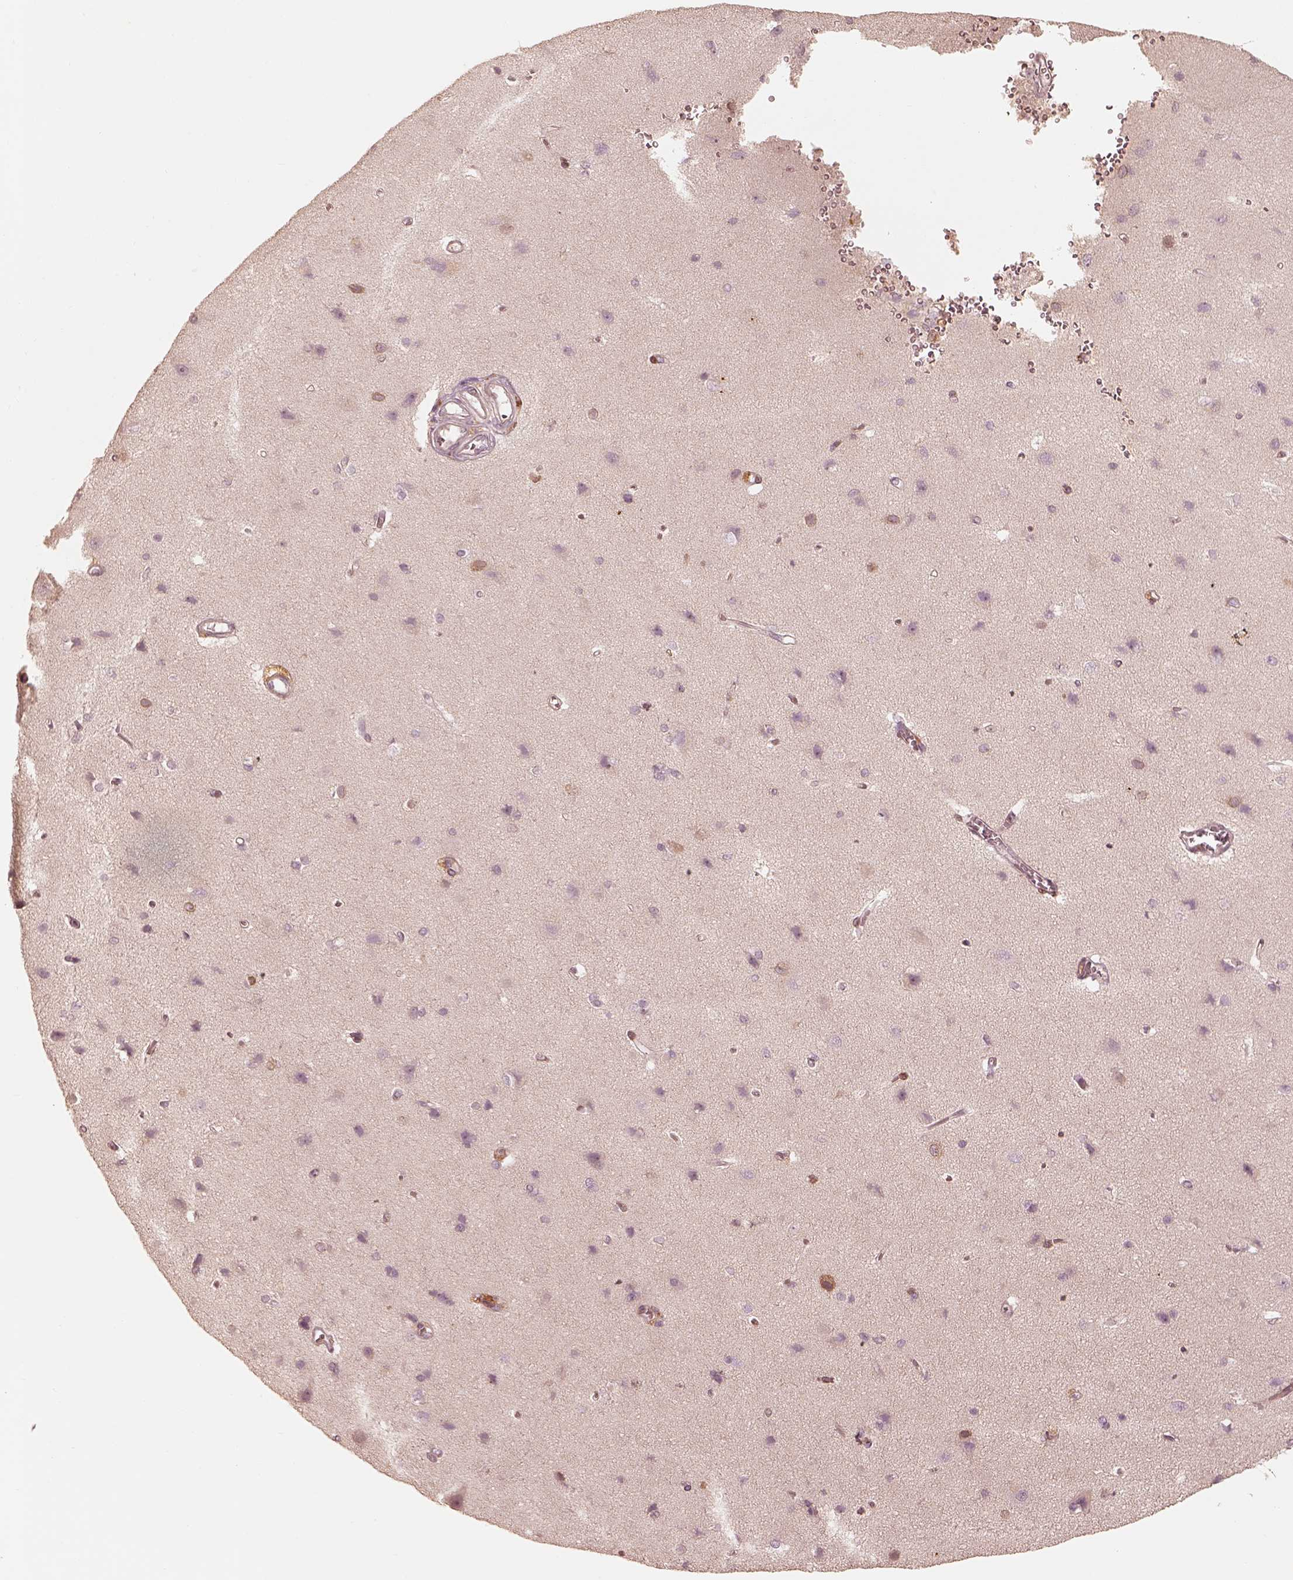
{"staining": {"intensity": "moderate", "quantity": "<25%", "location": "cytoplasmic/membranous"}, "tissue": "cerebral cortex", "cell_type": "Endothelial cells", "image_type": "normal", "snomed": [{"axis": "morphology", "description": "Normal tissue, NOS"}, {"axis": "topography", "description": "Cerebral cortex"}], "caption": "Protein expression by immunohistochemistry (IHC) reveals moderate cytoplasmic/membranous expression in approximately <25% of endothelial cells in normal cerebral cortex.", "gene": "WLS", "patient": {"sex": "male", "age": 37}}